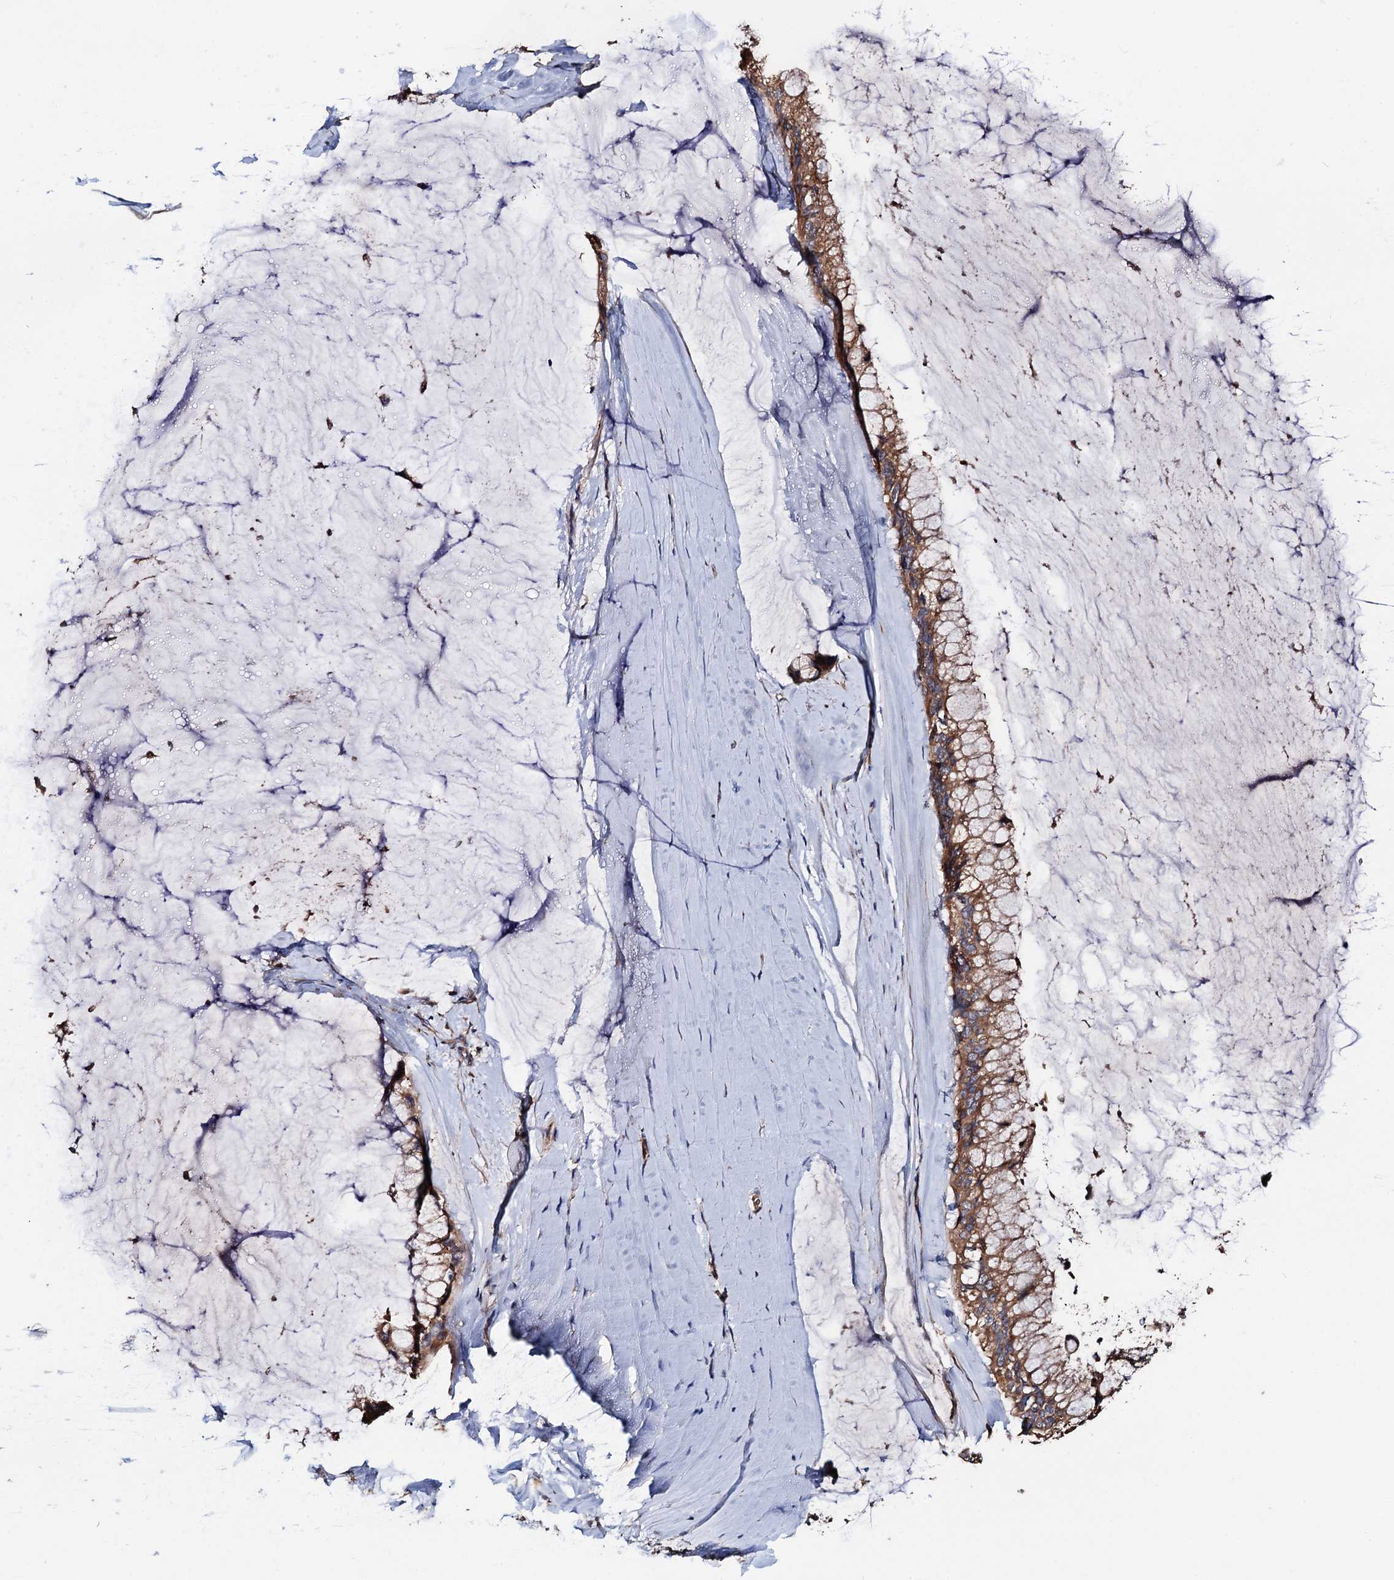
{"staining": {"intensity": "moderate", "quantity": ">75%", "location": "cytoplasmic/membranous"}, "tissue": "ovarian cancer", "cell_type": "Tumor cells", "image_type": "cancer", "snomed": [{"axis": "morphology", "description": "Cystadenocarcinoma, mucinous, NOS"}, {"axis": "topography", "description": "Ovary"}], "caption": "IHC (DAB (3,3'-diaminobenzidine)) staining of ovarian mucinous cystadenocarcinoma shows moderate cytoplasmic/membranous protein staining in about >75% of tumor cells.", "gene": "RGS11", "patient": {"sex": "female", "age": 39}}